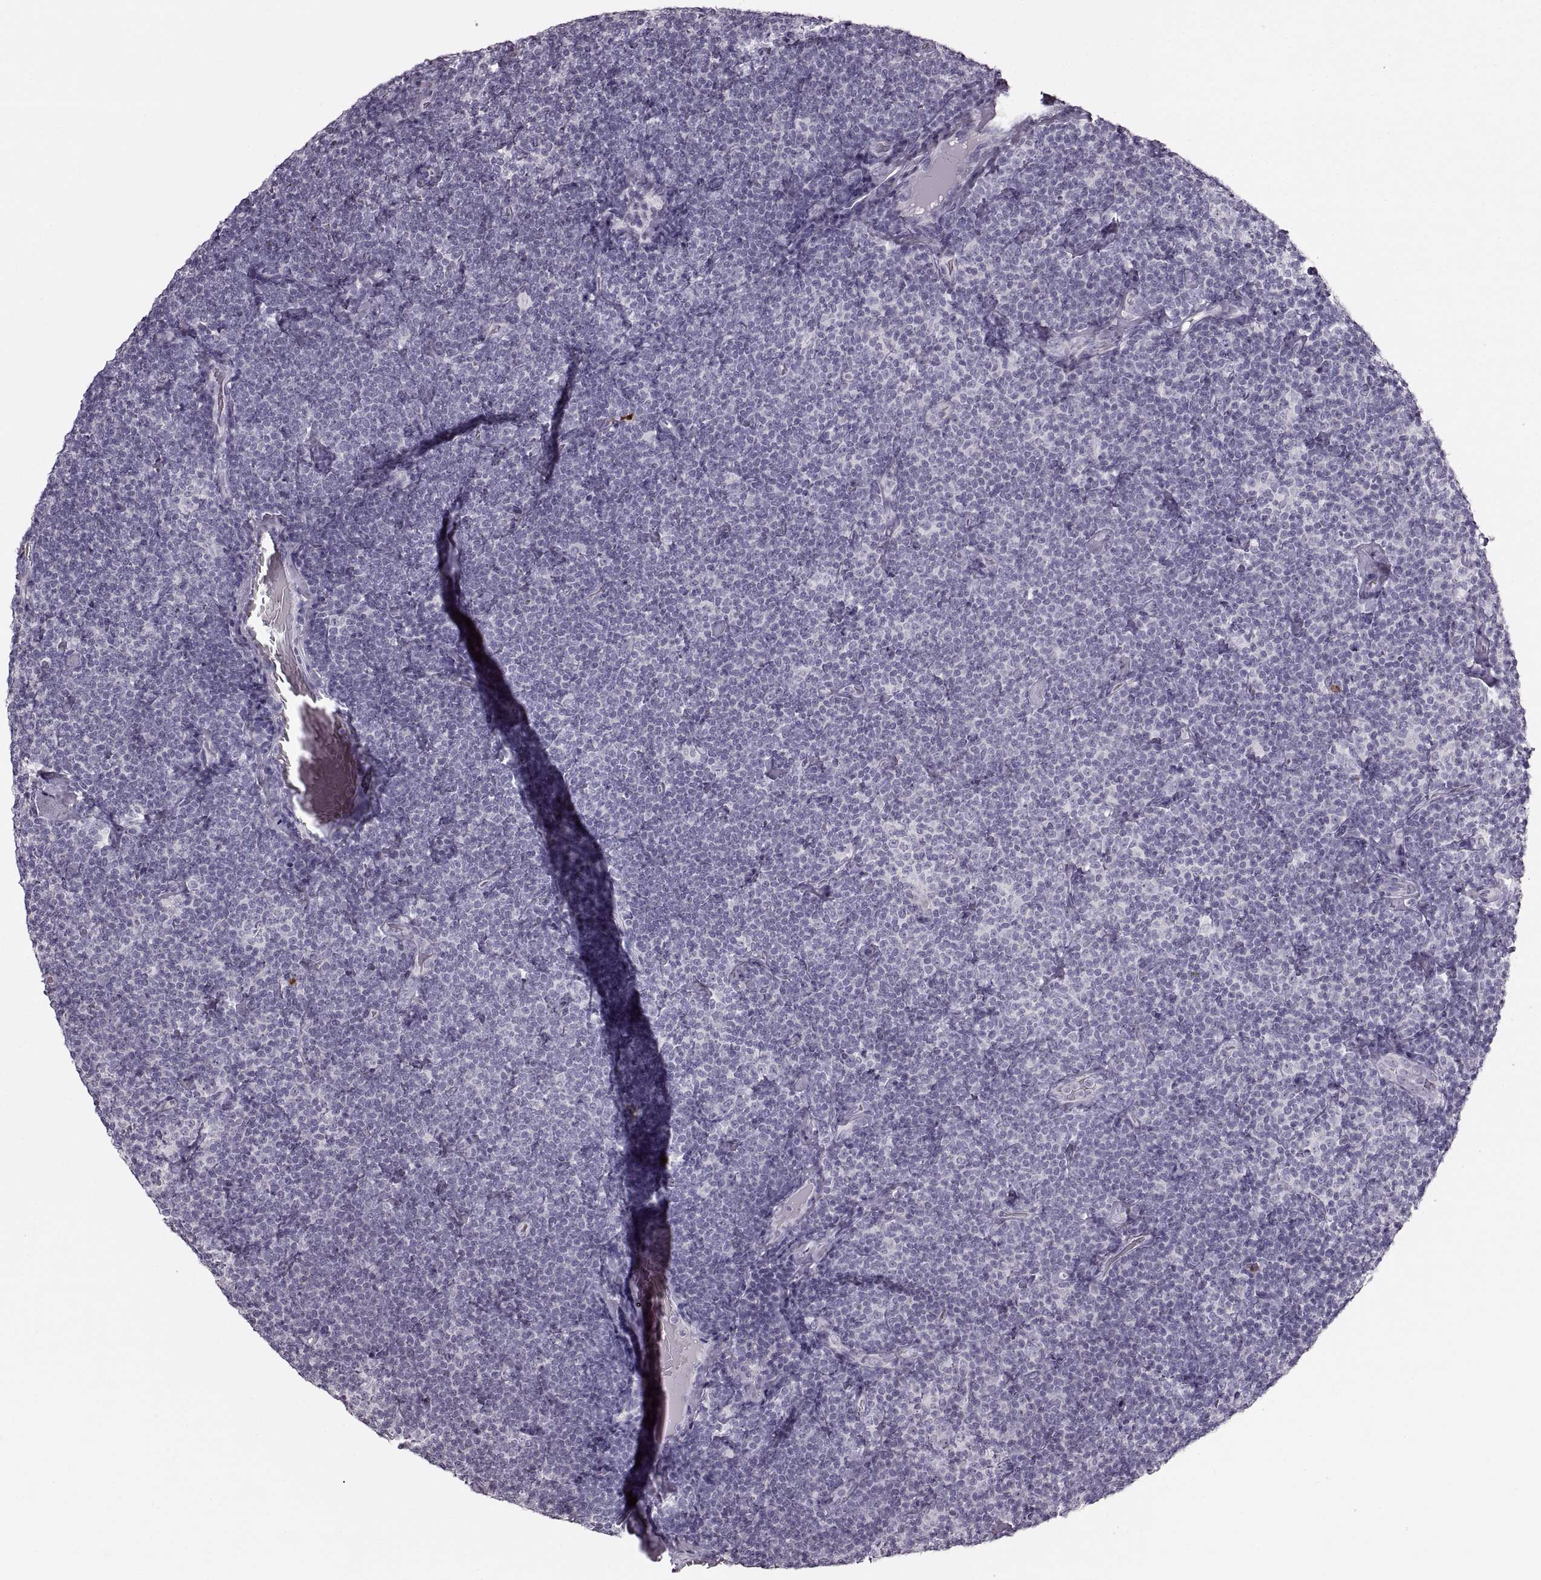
{"staining": {"intensity": "negative", "quantity": "none", "location": "none"}, "tissue": "lymphoma", "cell_type": "Tumor cells", "image_type": "cancer", "snomed": [{"axis": "morphology", "description": "Malignant lymphoma, non-Hodgkin's type, Low grade"}, {"axis": "topography", "description": "Lymph node"}], "caption": "Photomicrograph shows no protein staining in tumor cells of malignant lymphoma, non-Hodgkin's type (low-grade) tissue.", "gene": "CNTN1", "patient": {"sex": "male", "age": 81}}